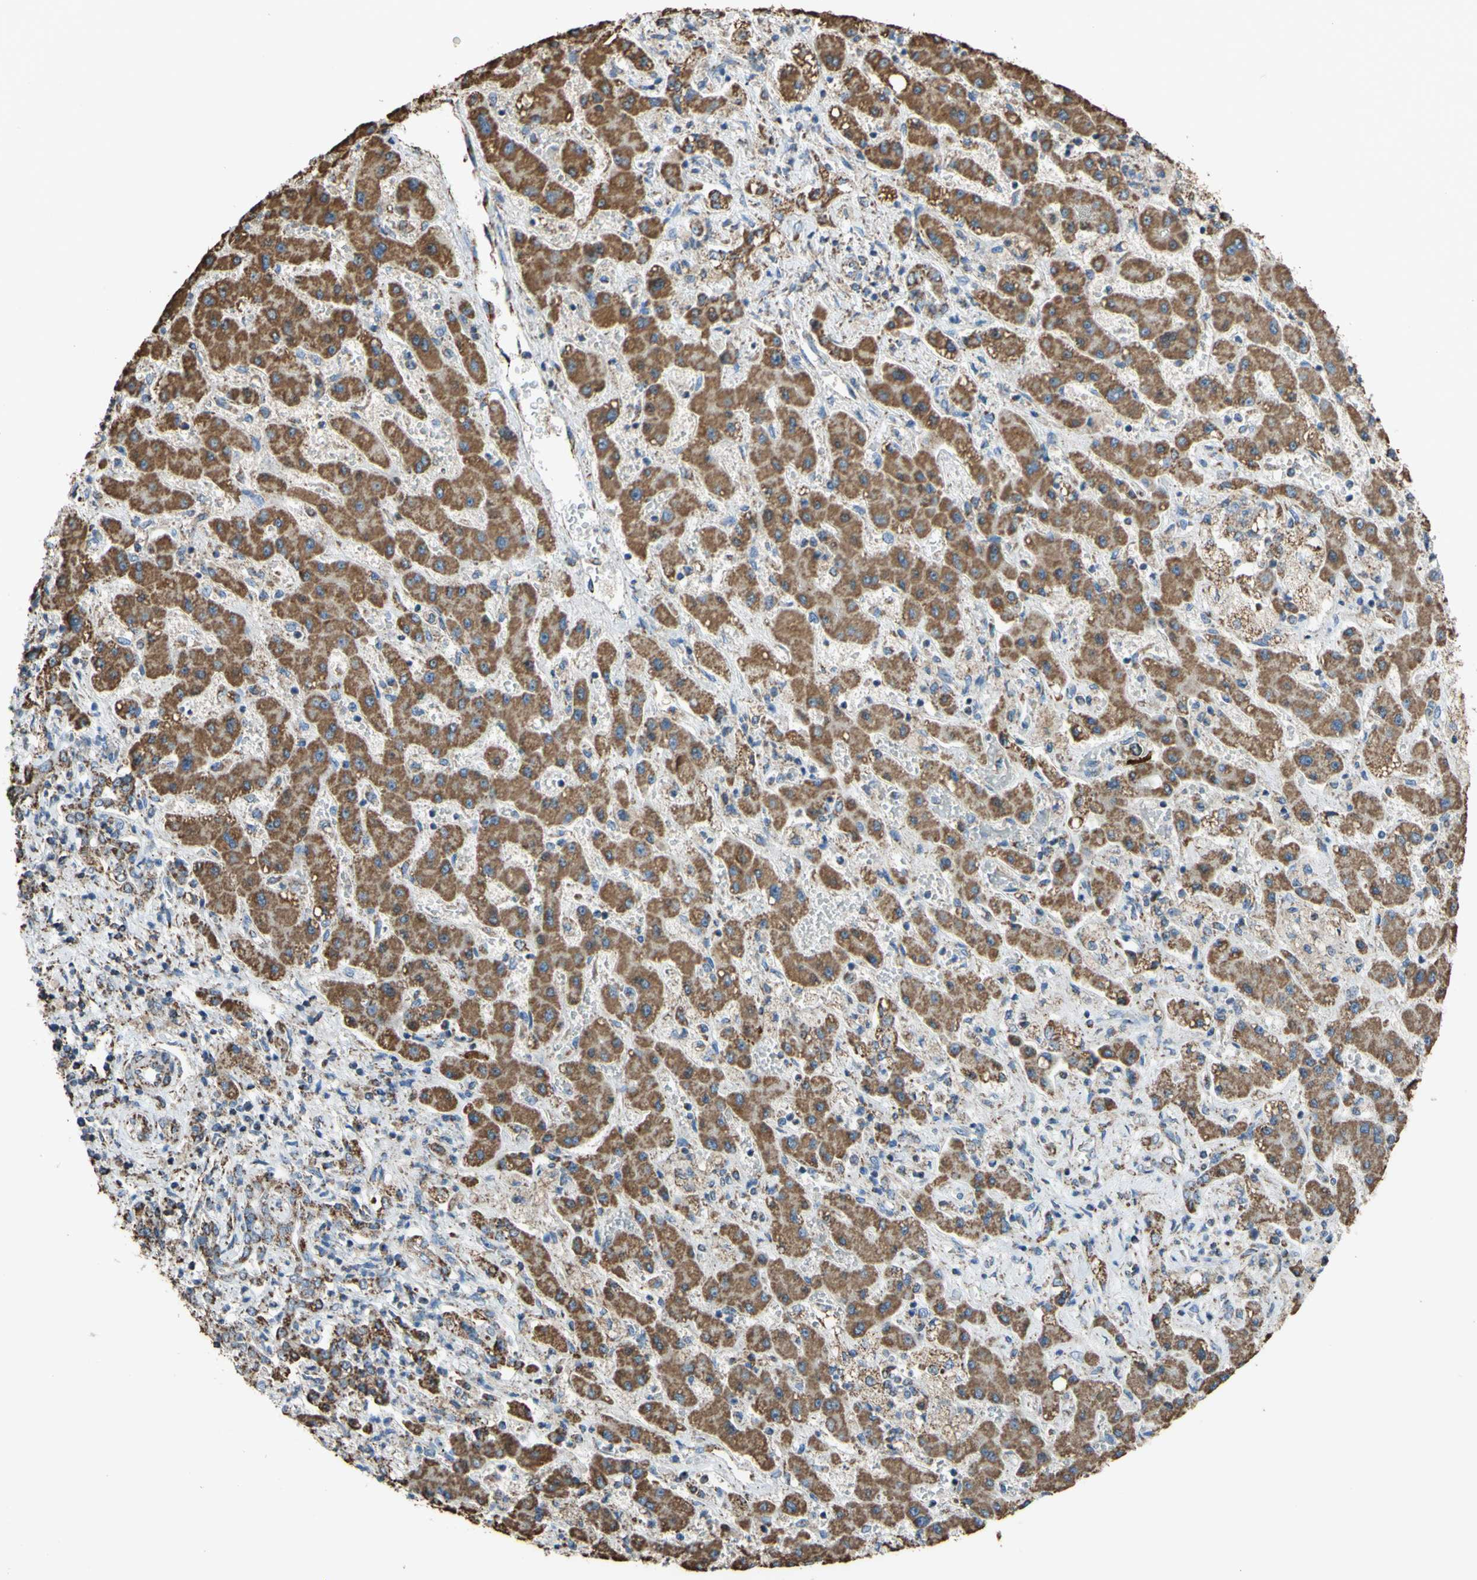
{"staining": {"intensity": "moderate", "quantity": ">75%", "location": "cytoplasmic/membranous"}, "tissue": "liver cancer", "cell_type": "Tumor cells", "image_type": "cancer", "snomed": [{"axis": "morphology", "description": "Cholangiocarcinoma"}, {"axis": "topography", "description": "Liver"}], "caption": "Protein staining shows moderate cytoplasmic/membranous staining in about >75% of tumor cells in liver cholangiocarcinoma. Immunohistochemistry stains the protein of interest in brown and the nuclei are stained blue.", "gene": "CMKLR2", "patient": {"sex": "male", "age": 50}}